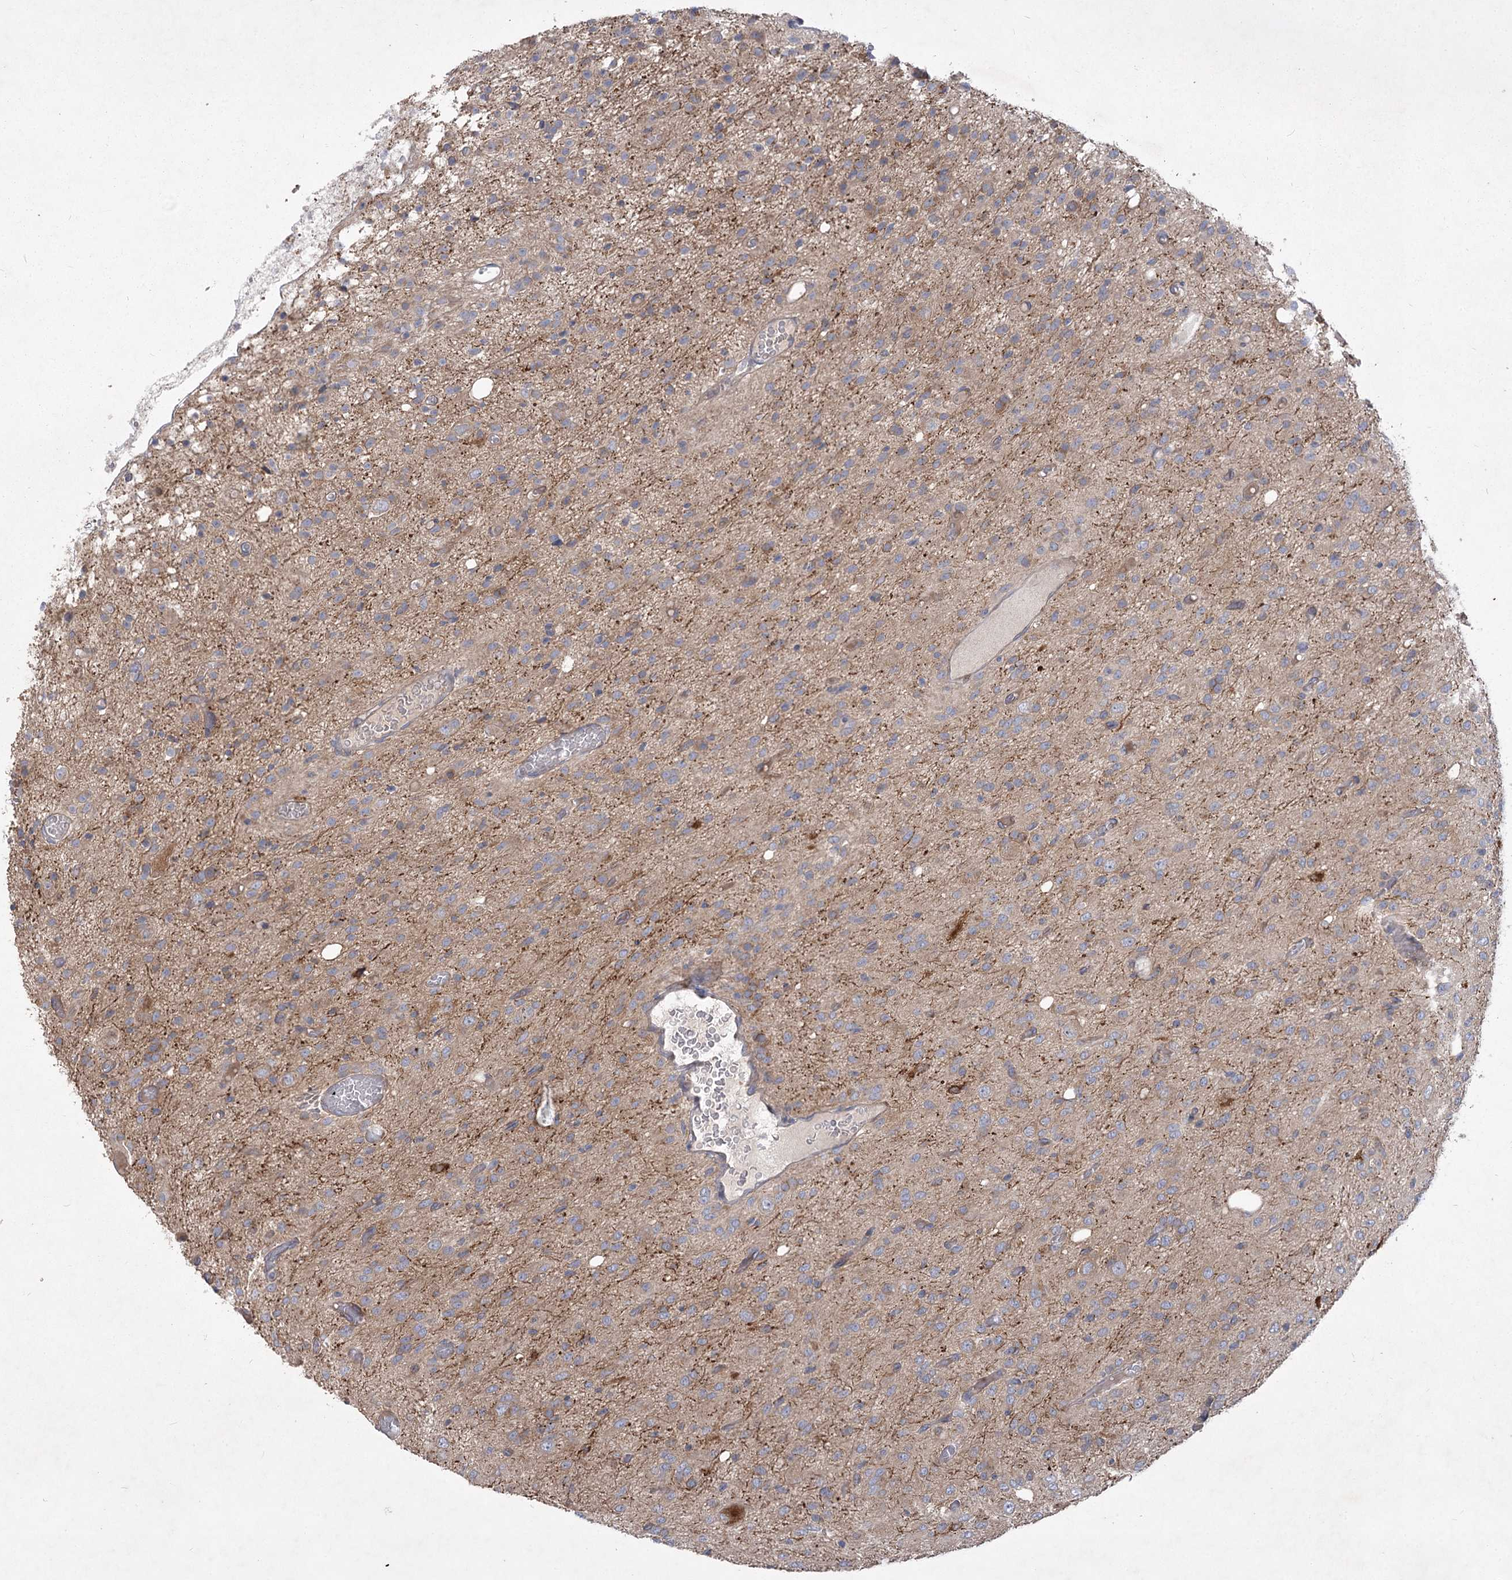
{"staining": {"intensity": "moderate", "quantity": "<25%", "location": "cytoplasmic/membranous"}, "tissue": "glioma", "cell_type": "Tumor cells", "image_type": "cancer", "snomed": [{"axis": "morphology", "description": "Glioma, malignant, High grade"}, {"axis": "topography", "description": "Brain"}], "caption": "Immunohistochemistry of human malignant glioma (high-grade) reveals low levels of moderate cytoplasmic/membranous positivity in about <25% of tumor cells.", "gene": "RIN2", "patient": {"sex": "female", "age": 59}}